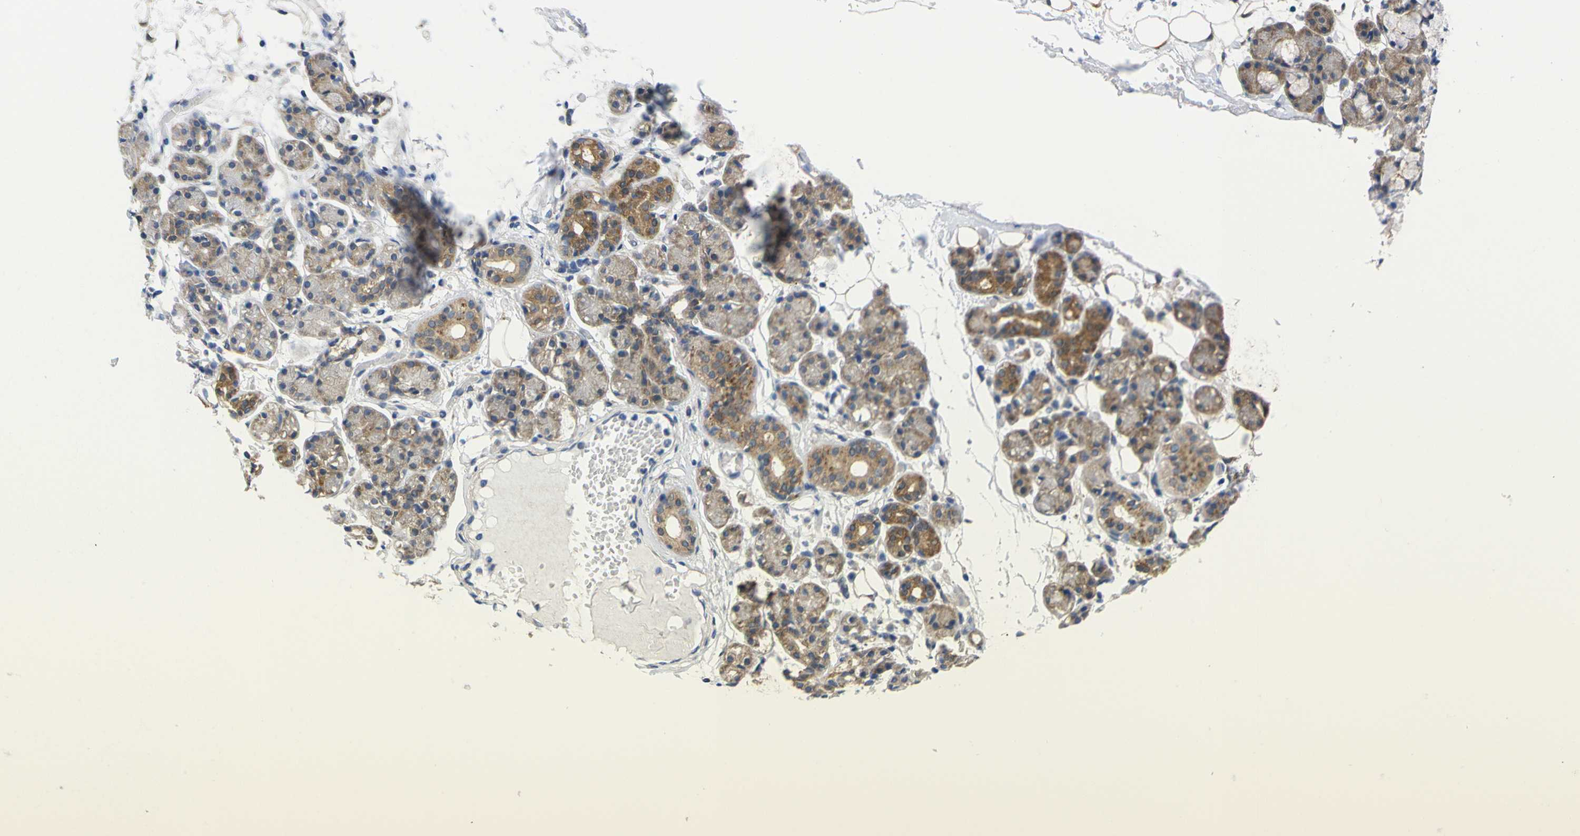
{"staining": {"intensity": "moderate", "quantity": "25%-75%", "location": "cytoplasmic/membranous"}, "tissue": "salivary gland", "cell_type": "Glandular cells", "image_type": "normal", "snomed": [{"axis": "morphology", "description": "Normal tissue, NOS"}, {"axis": "topography", "description": "Salivary gland"}], "caption": "Immunohistochemistry photomicrograph of normal salivary gland: human salivary gland stained using IHC exhibits medium levels of moderate protein expression localized specifically in the cytoplasmic/membranous of glandular cells, appearing as a cytoplasmic/membranous brown color.", "gene": "PEBP1", "patient": {"sex": "male", "age": 63}}